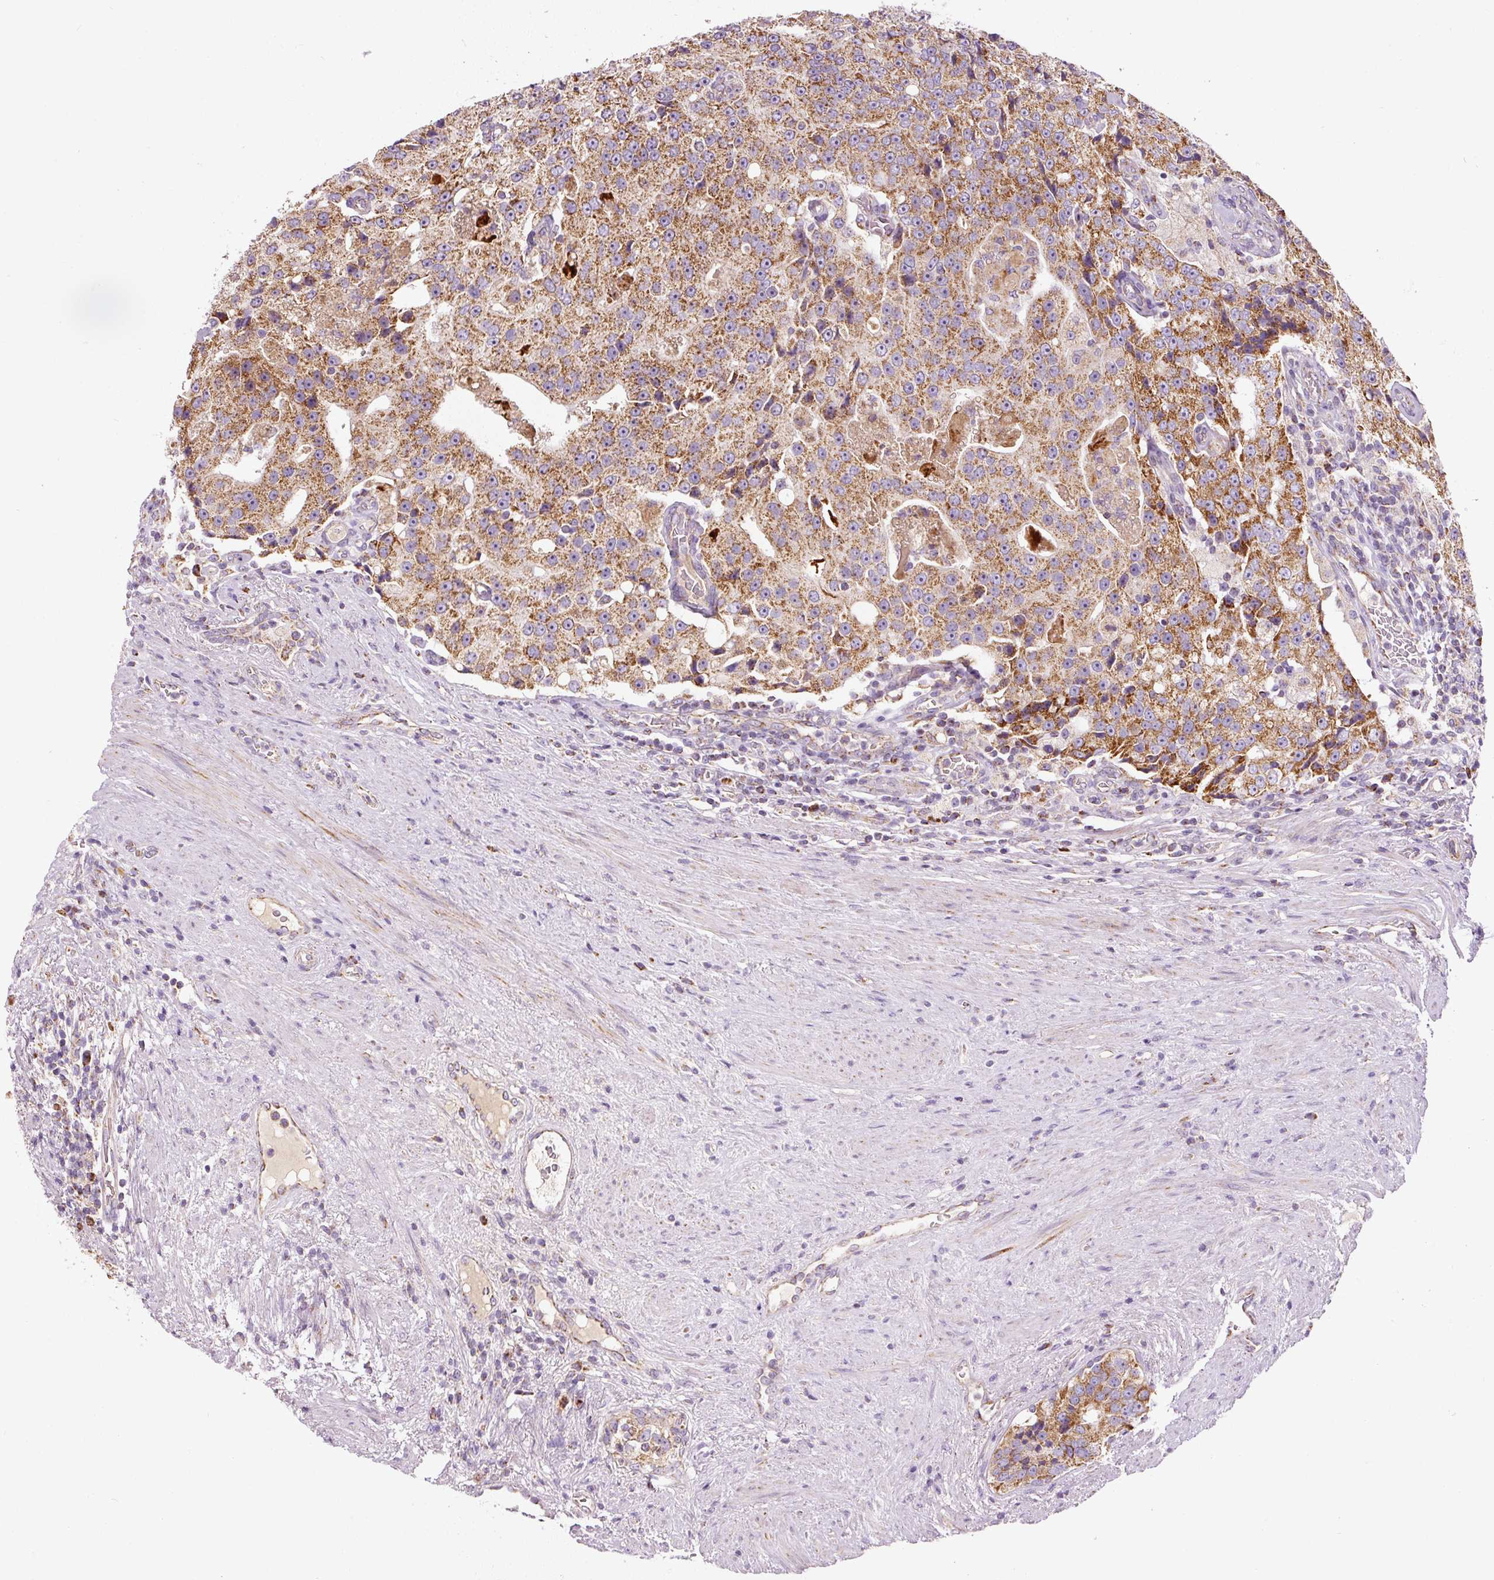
{"staining": {"intensity": "moderate", "quantity": ">75%", "location": "cytoplasmic/membranous"}, "tissue": "prostate cancer", "cell_type": "Tumor cells", "image_type": "cancer", "snomed": [{"axis": "morphology", "description": "Adenocarcinoma, High grade"}, {"axis": "topography", "description": "Prostate"}], "caption": "Tumor cells exhibit medium levels of moderate cytoplasmic/membranous positivity in about >75% of cells in prostate cancer (high-grade adenocarcinoma).", "gene": "NDUFB4", "patient": {"sex": "male", "age": 70}}